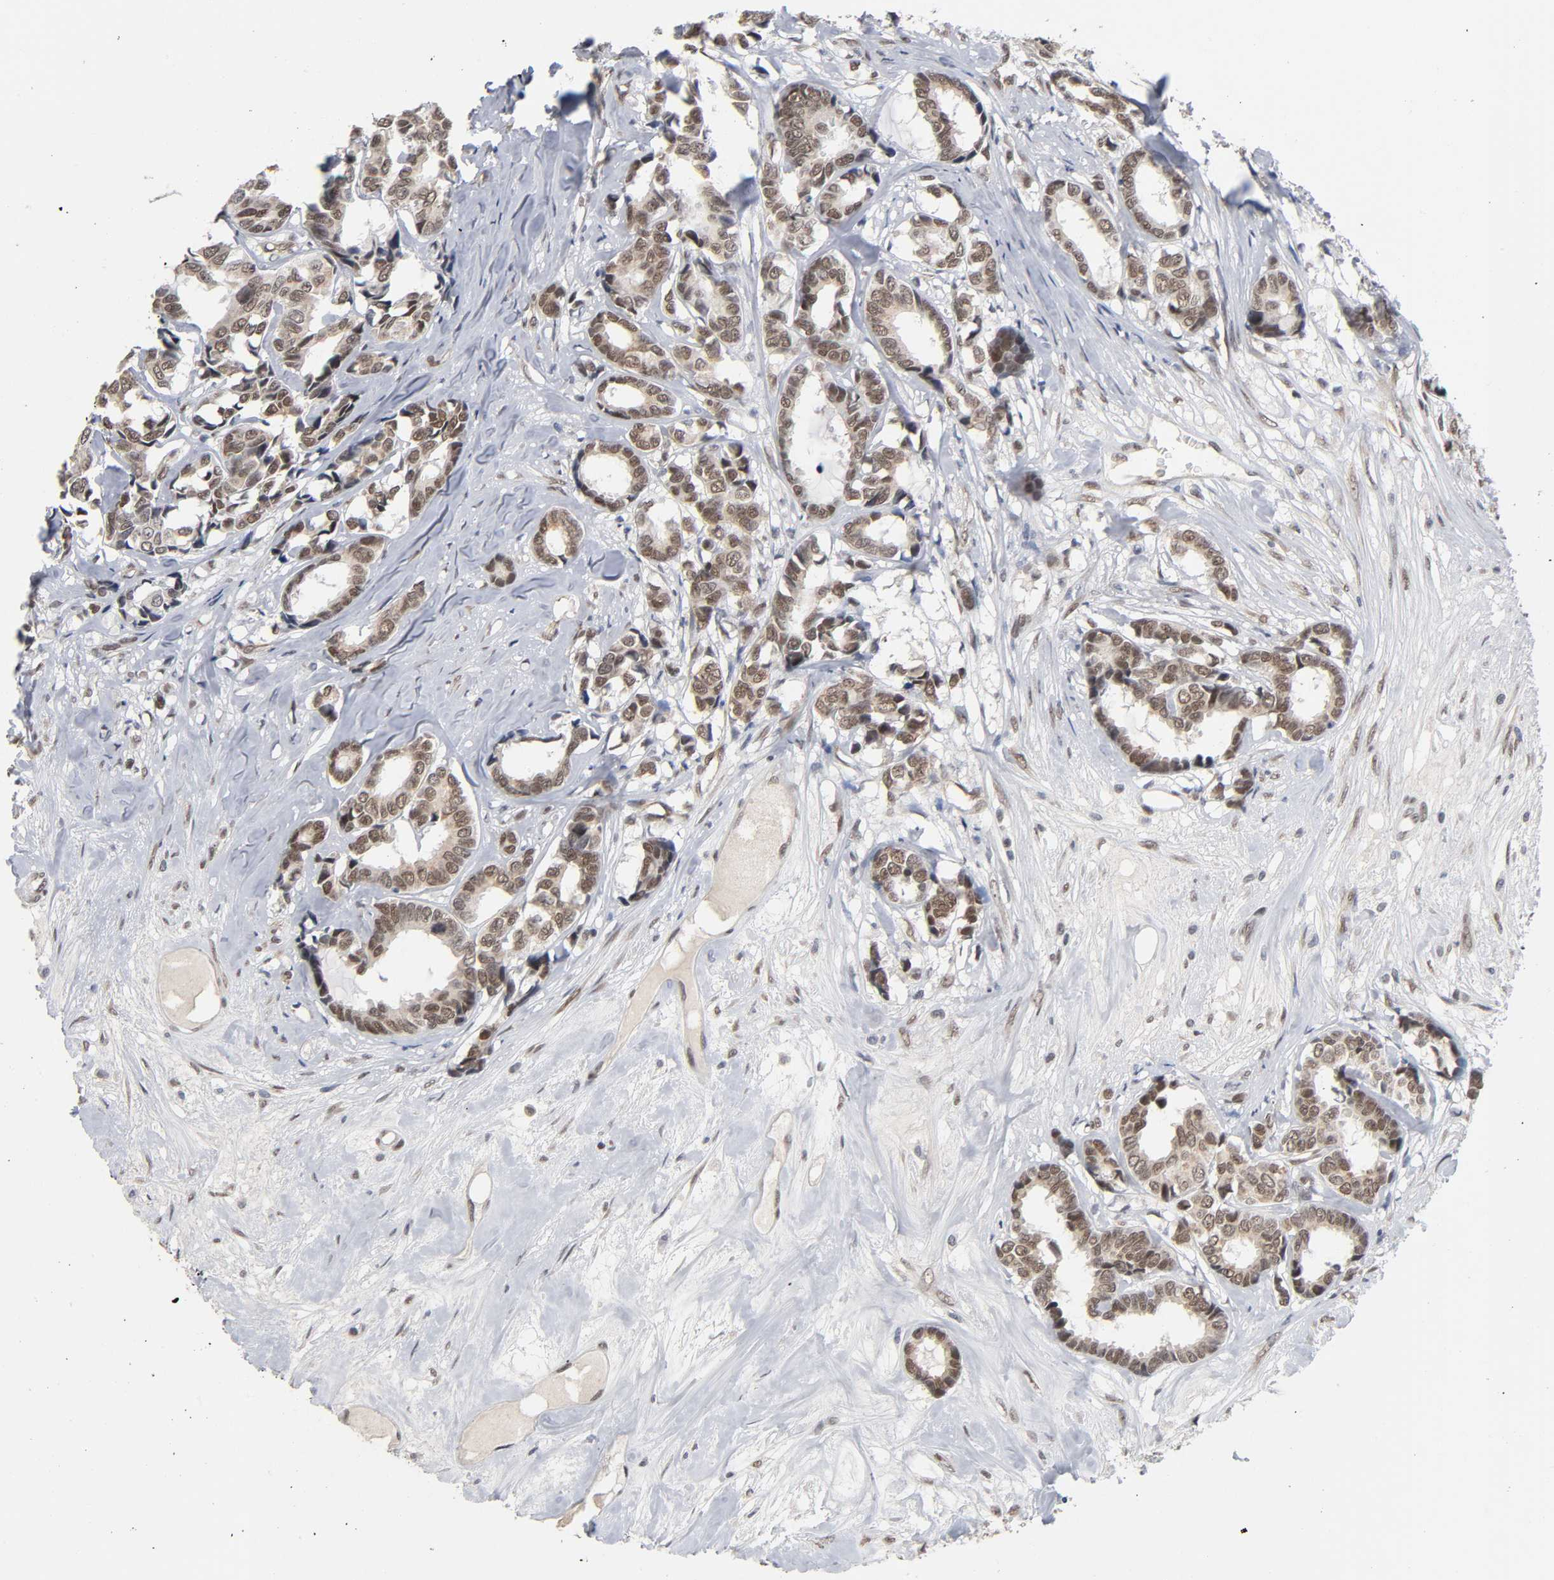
{"staining": {"intensity": "moderate", "quantity": ">75%", "location": "cytoplasmic/membranous,nuclear"}, "tissue": "breast cancer", "cell_type": "Tumor cells", "image_type": "cancer", "snomed": [{"axis": "morphology", "description": "Duct carcinoma"}, {"axis": "topography", "description": "Breast"}], "caption": "IHC staining of breast cancer, which reveals medium levels of moderate cytoplasmic/membranous and nuclear positivity in about >75% of tumor cells indicating moderate cytoplasmic/membranous and nuclear protein expression. The staining was performed using DAB (brown) for protein detection and nuclei were counterstained in hematoxylin (blue).", "gene": "ZNF384", "patient": {"sex": "female", "age": 87}}